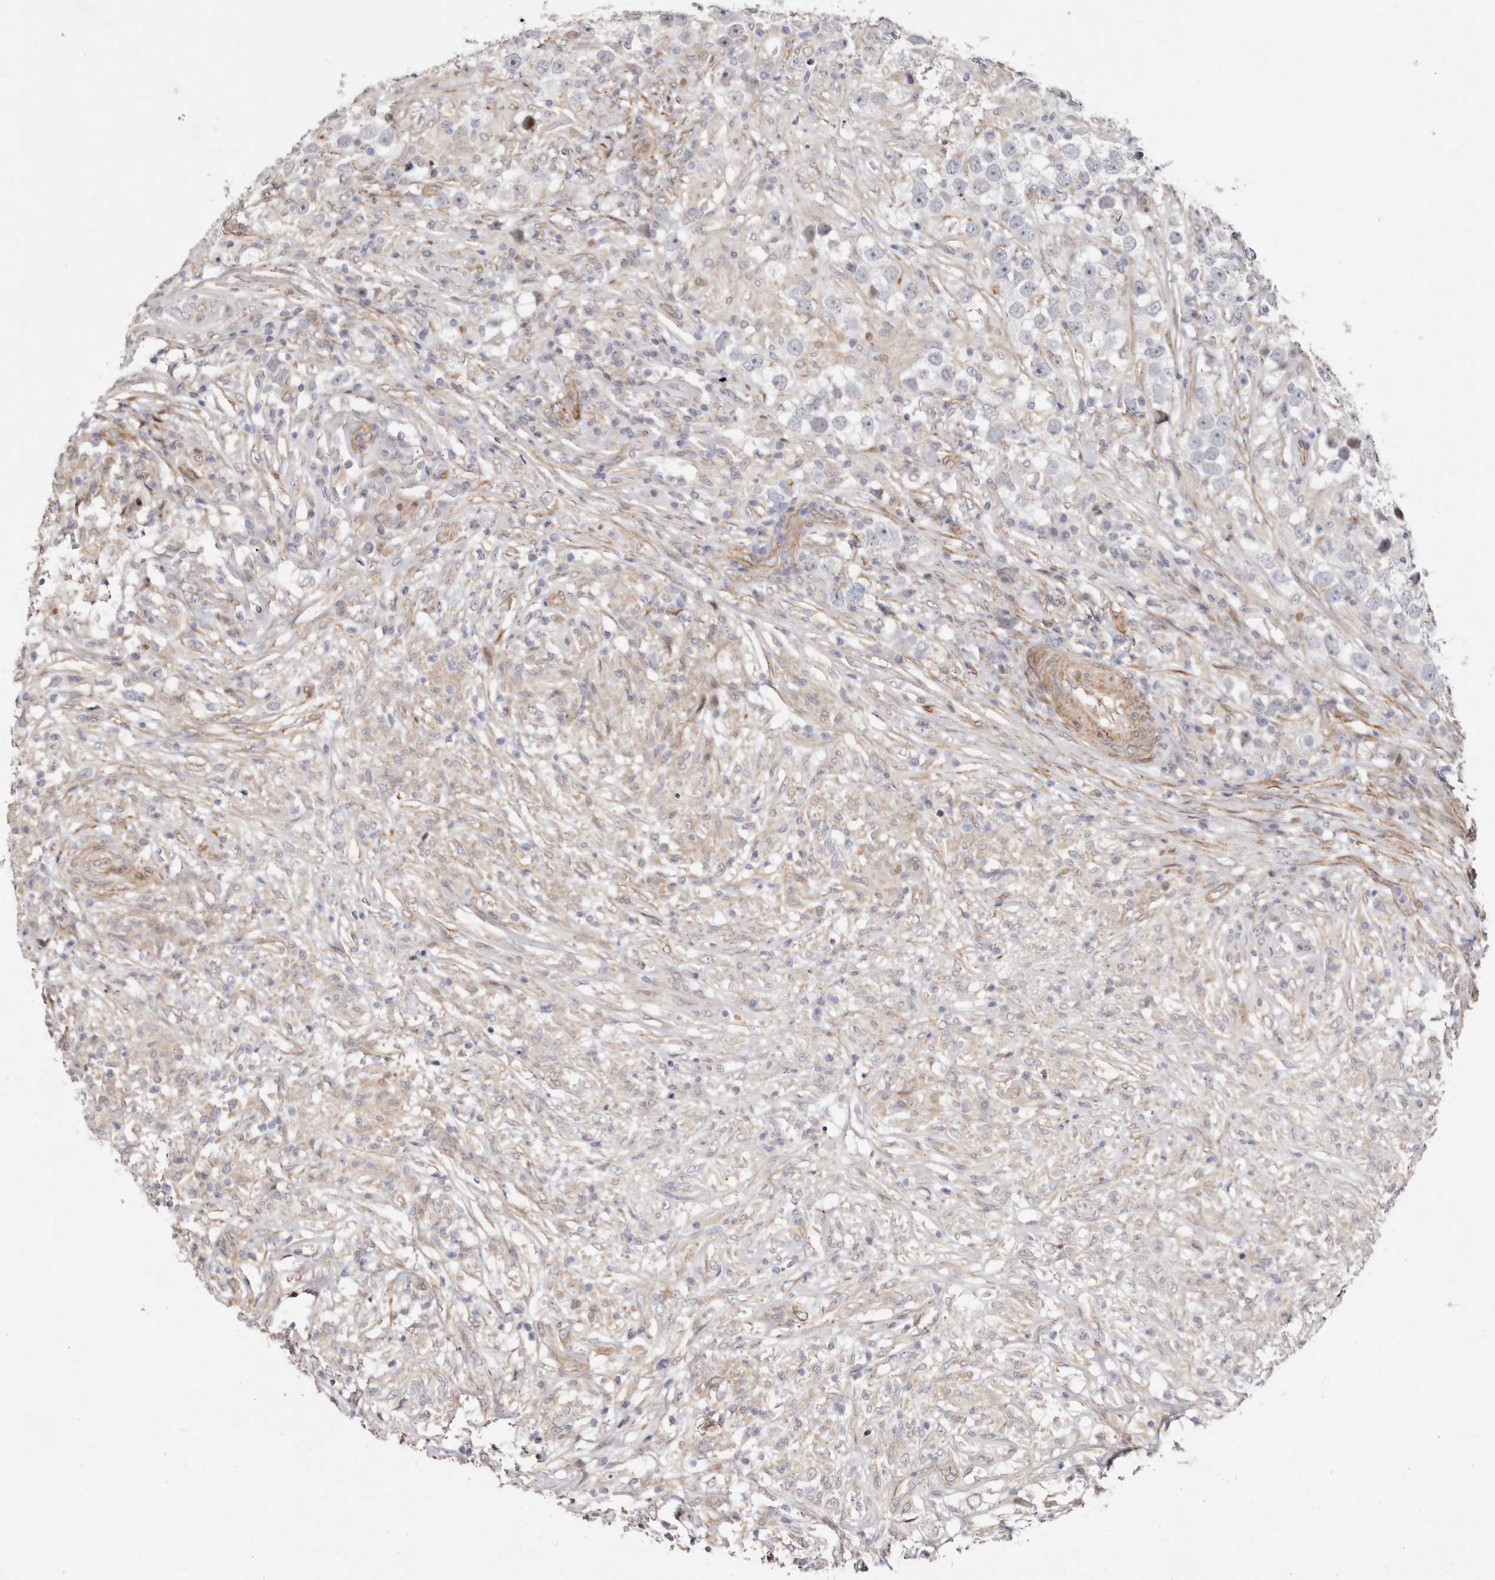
{"staining": {"intensity": "weak", "quantity": "<25%", "location": "cytoplasmic/membranous"}, "tissue": "testis cancer", "cell_type": "Tumor cells", "image_type": "cancer", "snomed": [{"axis": "morphology", "description": "Seminoma, NOS"}, {"axis": "topography", "description": "Testis"}], "caption": "Human testis cancer stained for a protein using IHC reveals no staining in tumor cells.", "gene": "EPHX3", "patient": {"sex": "male", "age": 49}}